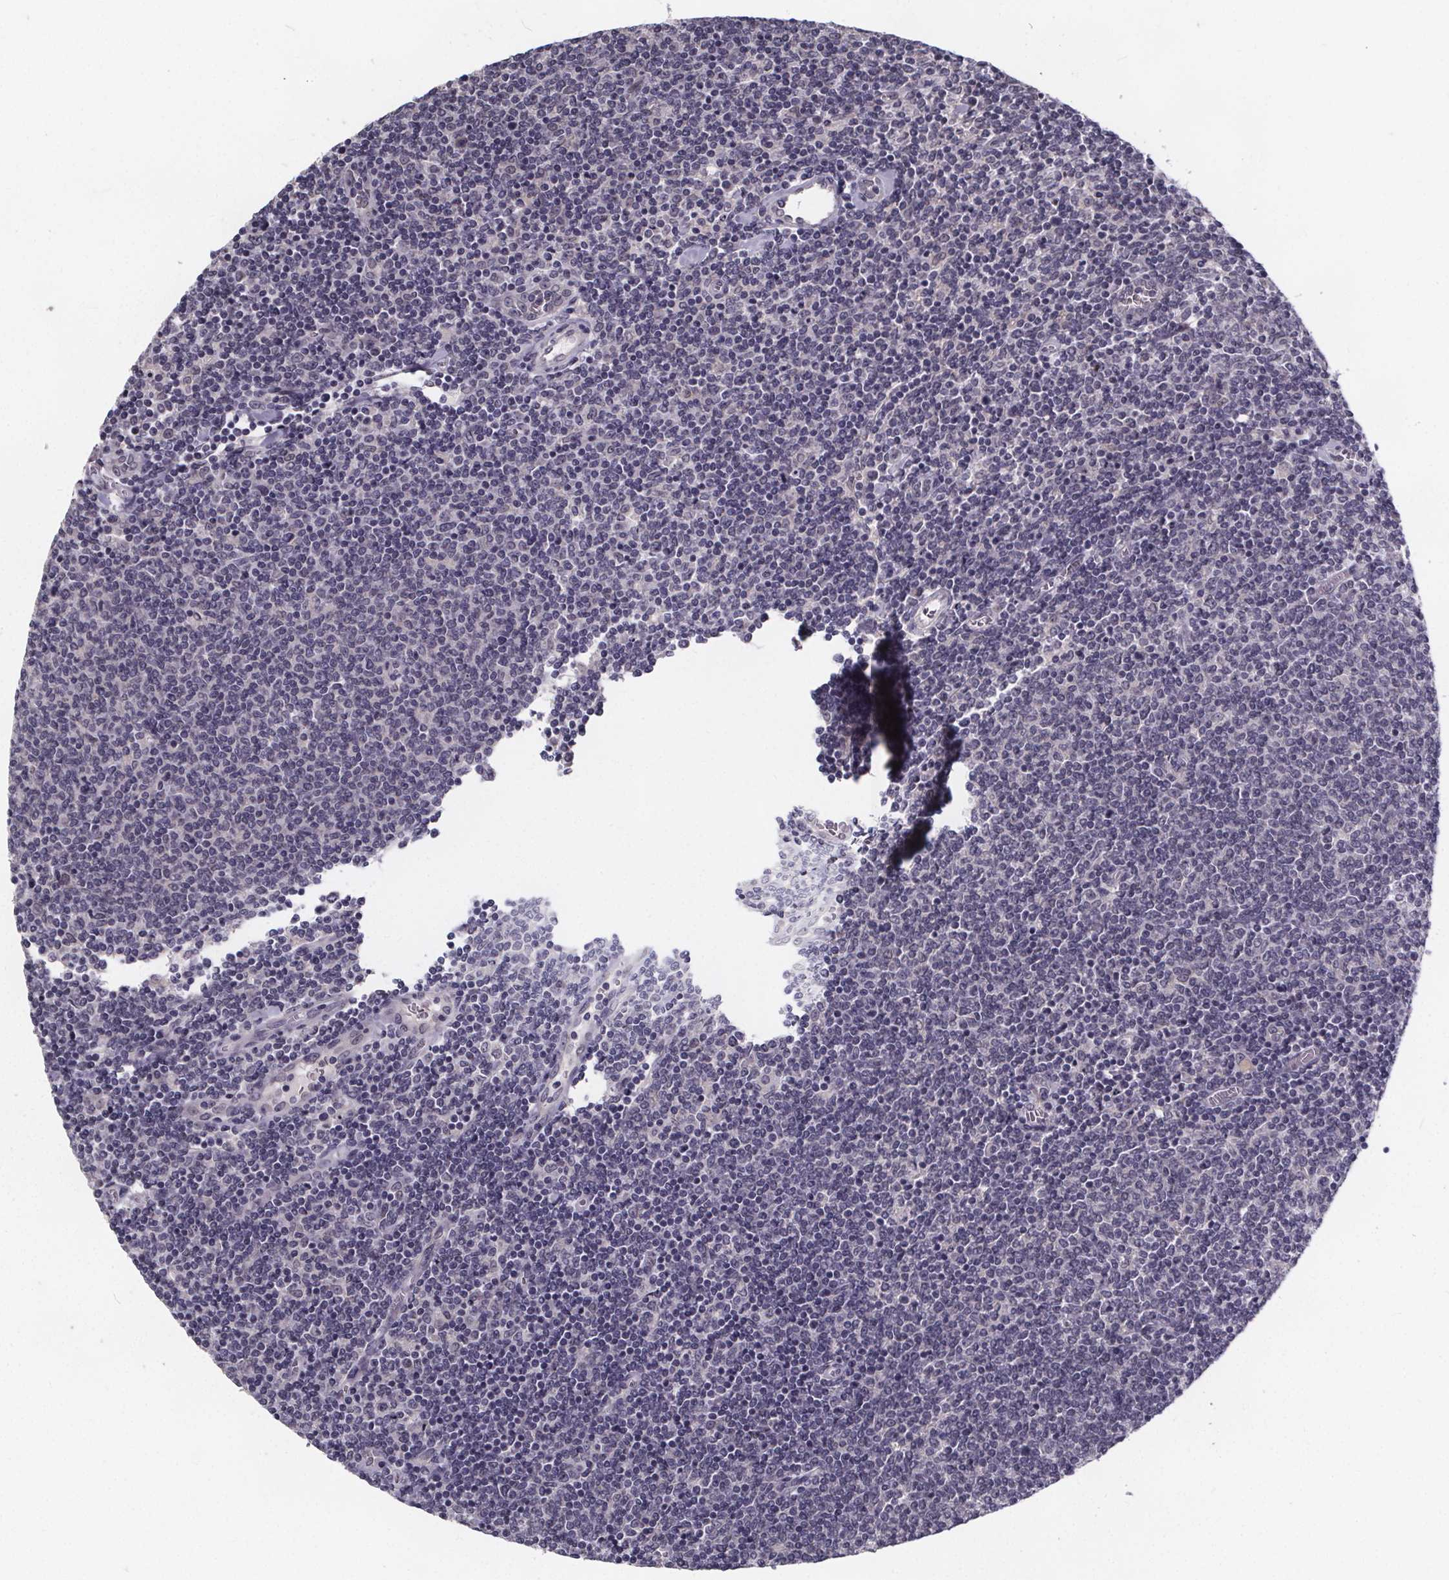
{"staining": {"intensity": "negative", "quantity": "none", "location": "none"}, "tissue": "lymphoma", "cell_type": "Tumor cells", "image_type": "cancer", "snomed": [{"axis": "morphology", "description": "Malignant lymphoma, non-Hodgkin's type, Low grade"}, {"axis": "topography", "description": "Lymph node"}], "caption": "This micrograph is of malignant lymphoma, non-Hodgkin's type (low-grade) stained with immunohistochemistry (IHC) to label a protein in brown with the nuclei are counter-stained blue. There is no staining in tumor cells.", "gene": "FAM181B", "patient": {"sex": "male", "age": 52}}